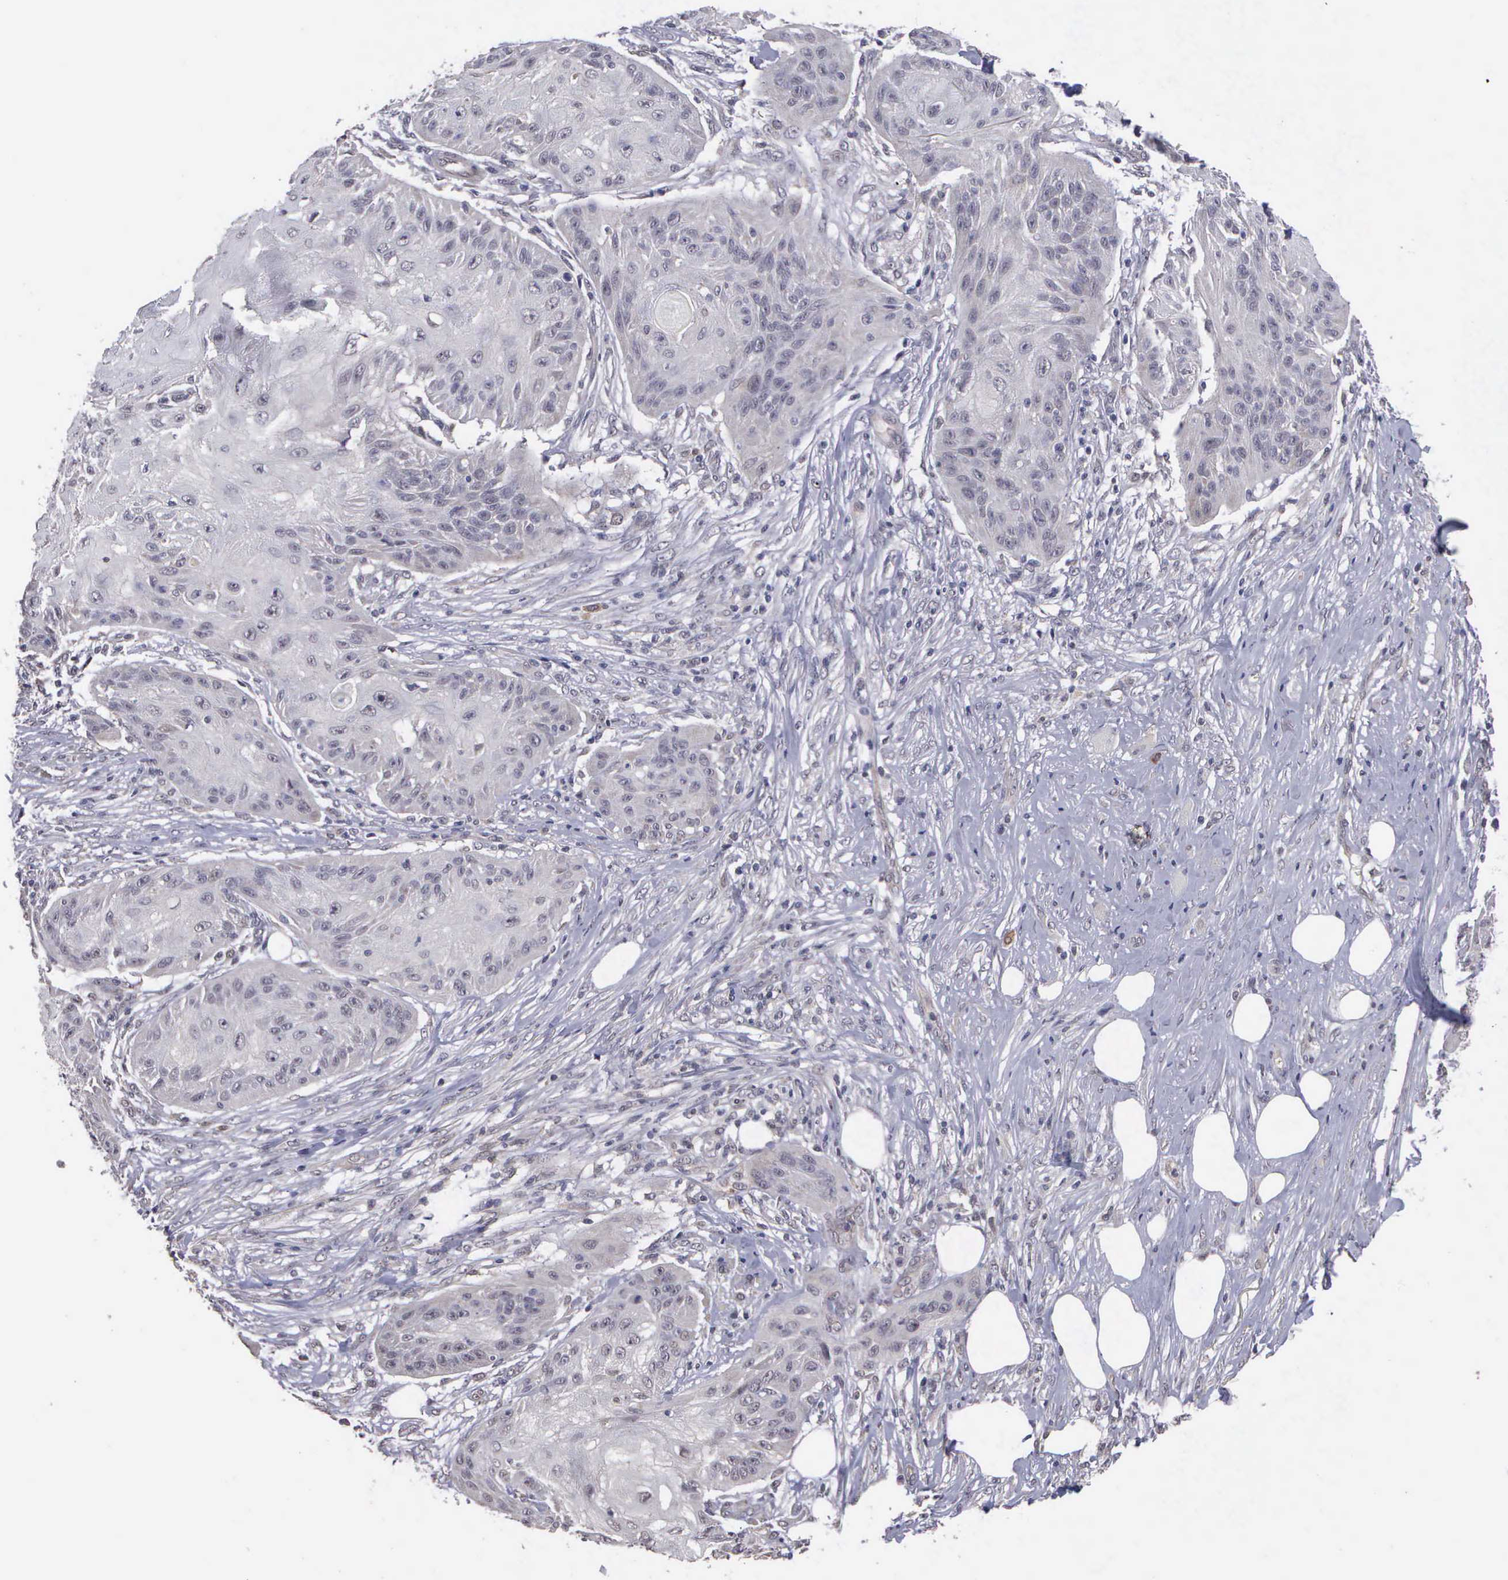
{"staining": {"intensity": "negative", "quantity": "none", "location": "none"}, "tissue": "skin cancer", "cell_type": "Tumor cells", "image_type": "cancer", "snomed": [{"axis": "morphology", "description": "Squamous cell carcinoma, NOS"}, {"axis": "topography", "description": "Skin"}], "caption": "Histopathology image shows no significant protein positivity in tumor cells of skin cancer (squamous cell carcinoma).", "gene": "MAP3K9", "patient": {"sex": "female", "age": 88}}